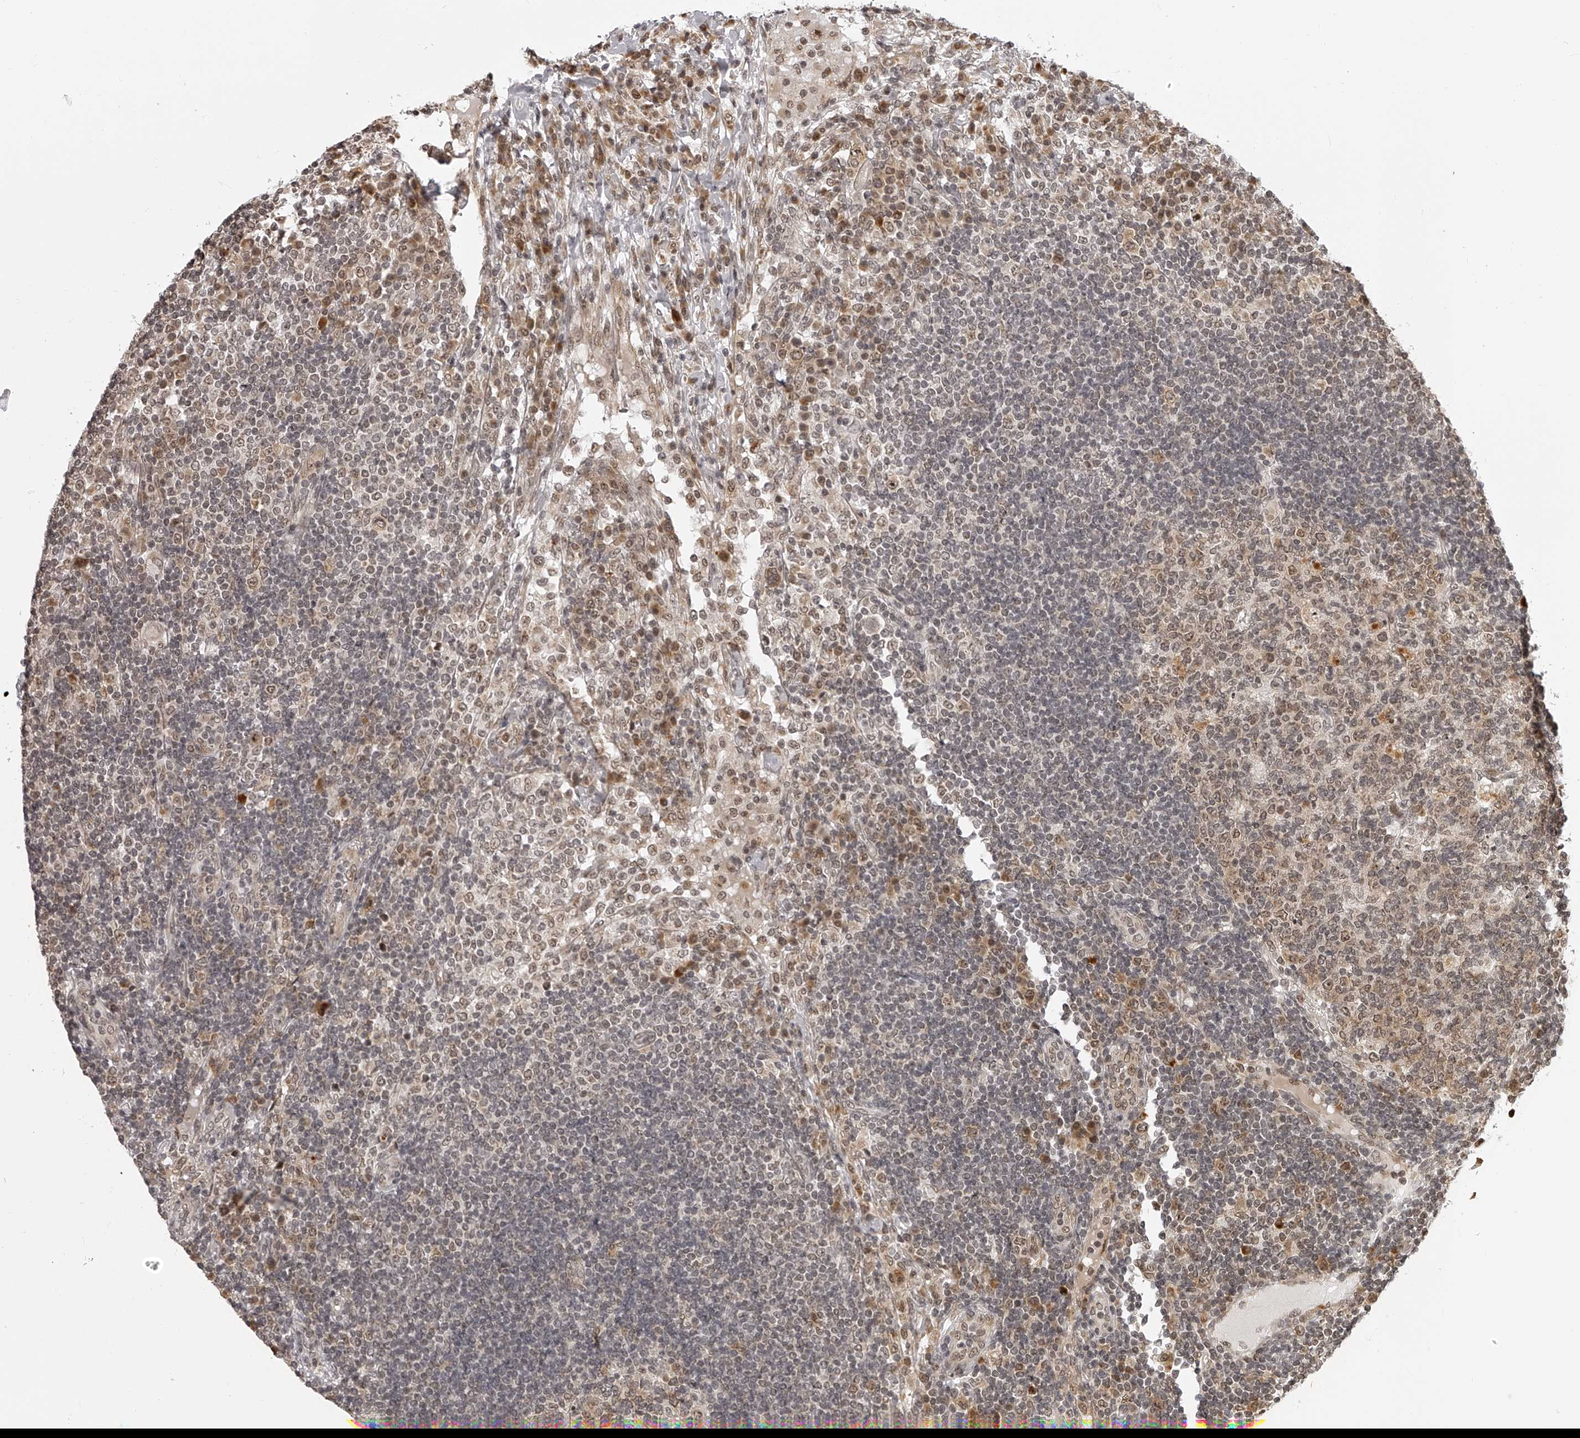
{"staining": {"intensity": "weak", "quantity": "<25%", "location": "cytoplasmic/membranous,nuclear"}, "tissue": "lymph node", "cell_type": "Germinal center cells", "image_type": "normal", "snomed": [{"axis": "morphology", "description": "Normal tissue, NOS"}, {"axis": "topography", "description": "Lymph node"}], "caption": "Normal lymph node was stained to show a protein in brown. There is no significant positivity in germinal center cells. (Stains: DAB immunohistochemistry (IHC) with hematoxylin counter stain, Microscopy: brightfield microscopy at high magnification).", "gene": "ODF2L", "patient": {"sex": "female", "age": 53}}